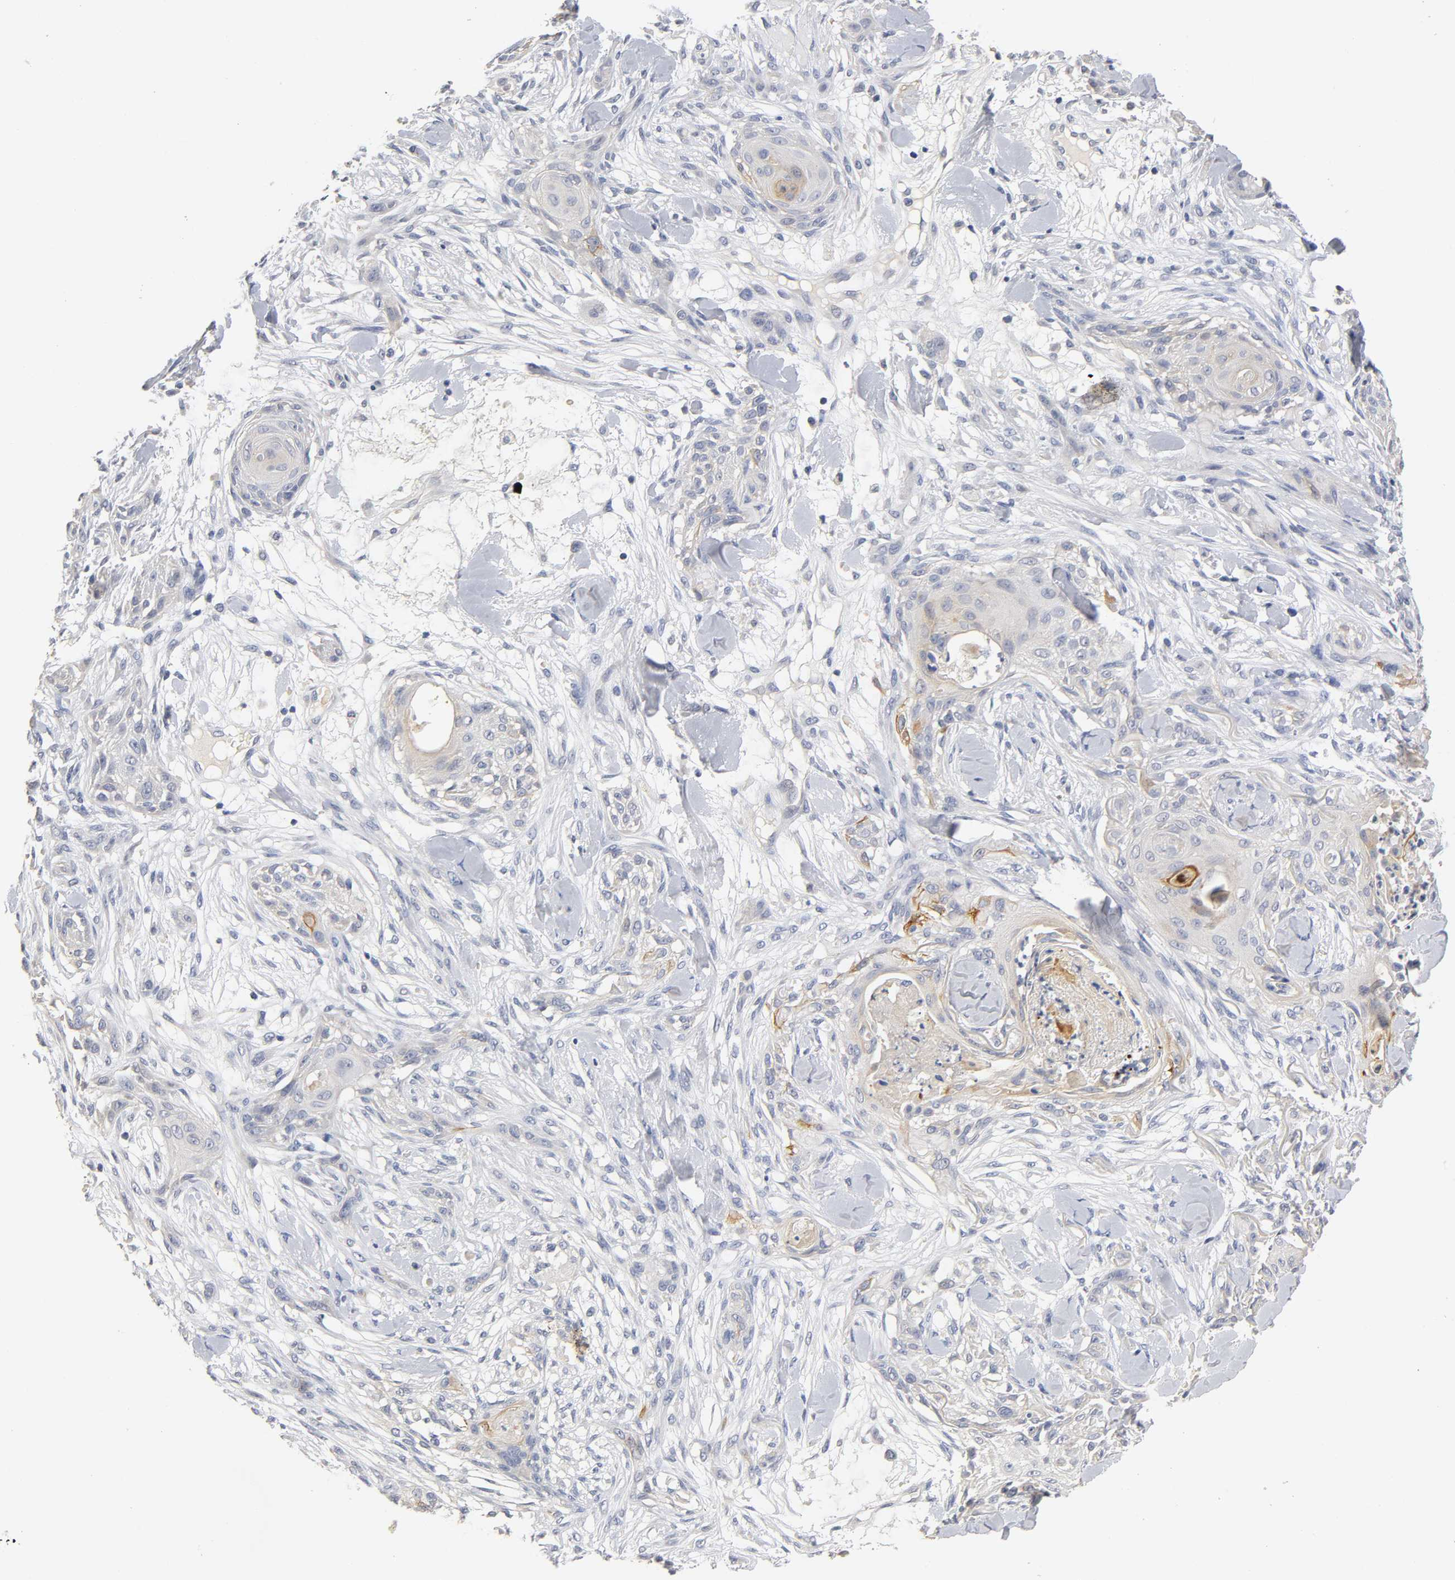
{"staining": {"intensity": "moderate", "quantity": "<25%", "location": "cytoplasmic/membranous"}, "tissue": "skin cancer", "cell_type": "Tumor cells", "image_type": "cancer", "snomed": [{"axis": "morphology", "description": "Squamous cell carcinoma, NOS"}, {"axis": "topography", "description": "Skin"}], "caption": "Immunohistochemistry (IHC) (DAB) staining of human skin cancer reveals moderate cytoplasmic/membranous protein staining in about <25% of tumor cells.", "gene": "OVOL1", "patient": {"sex": "female", "age": 59}}